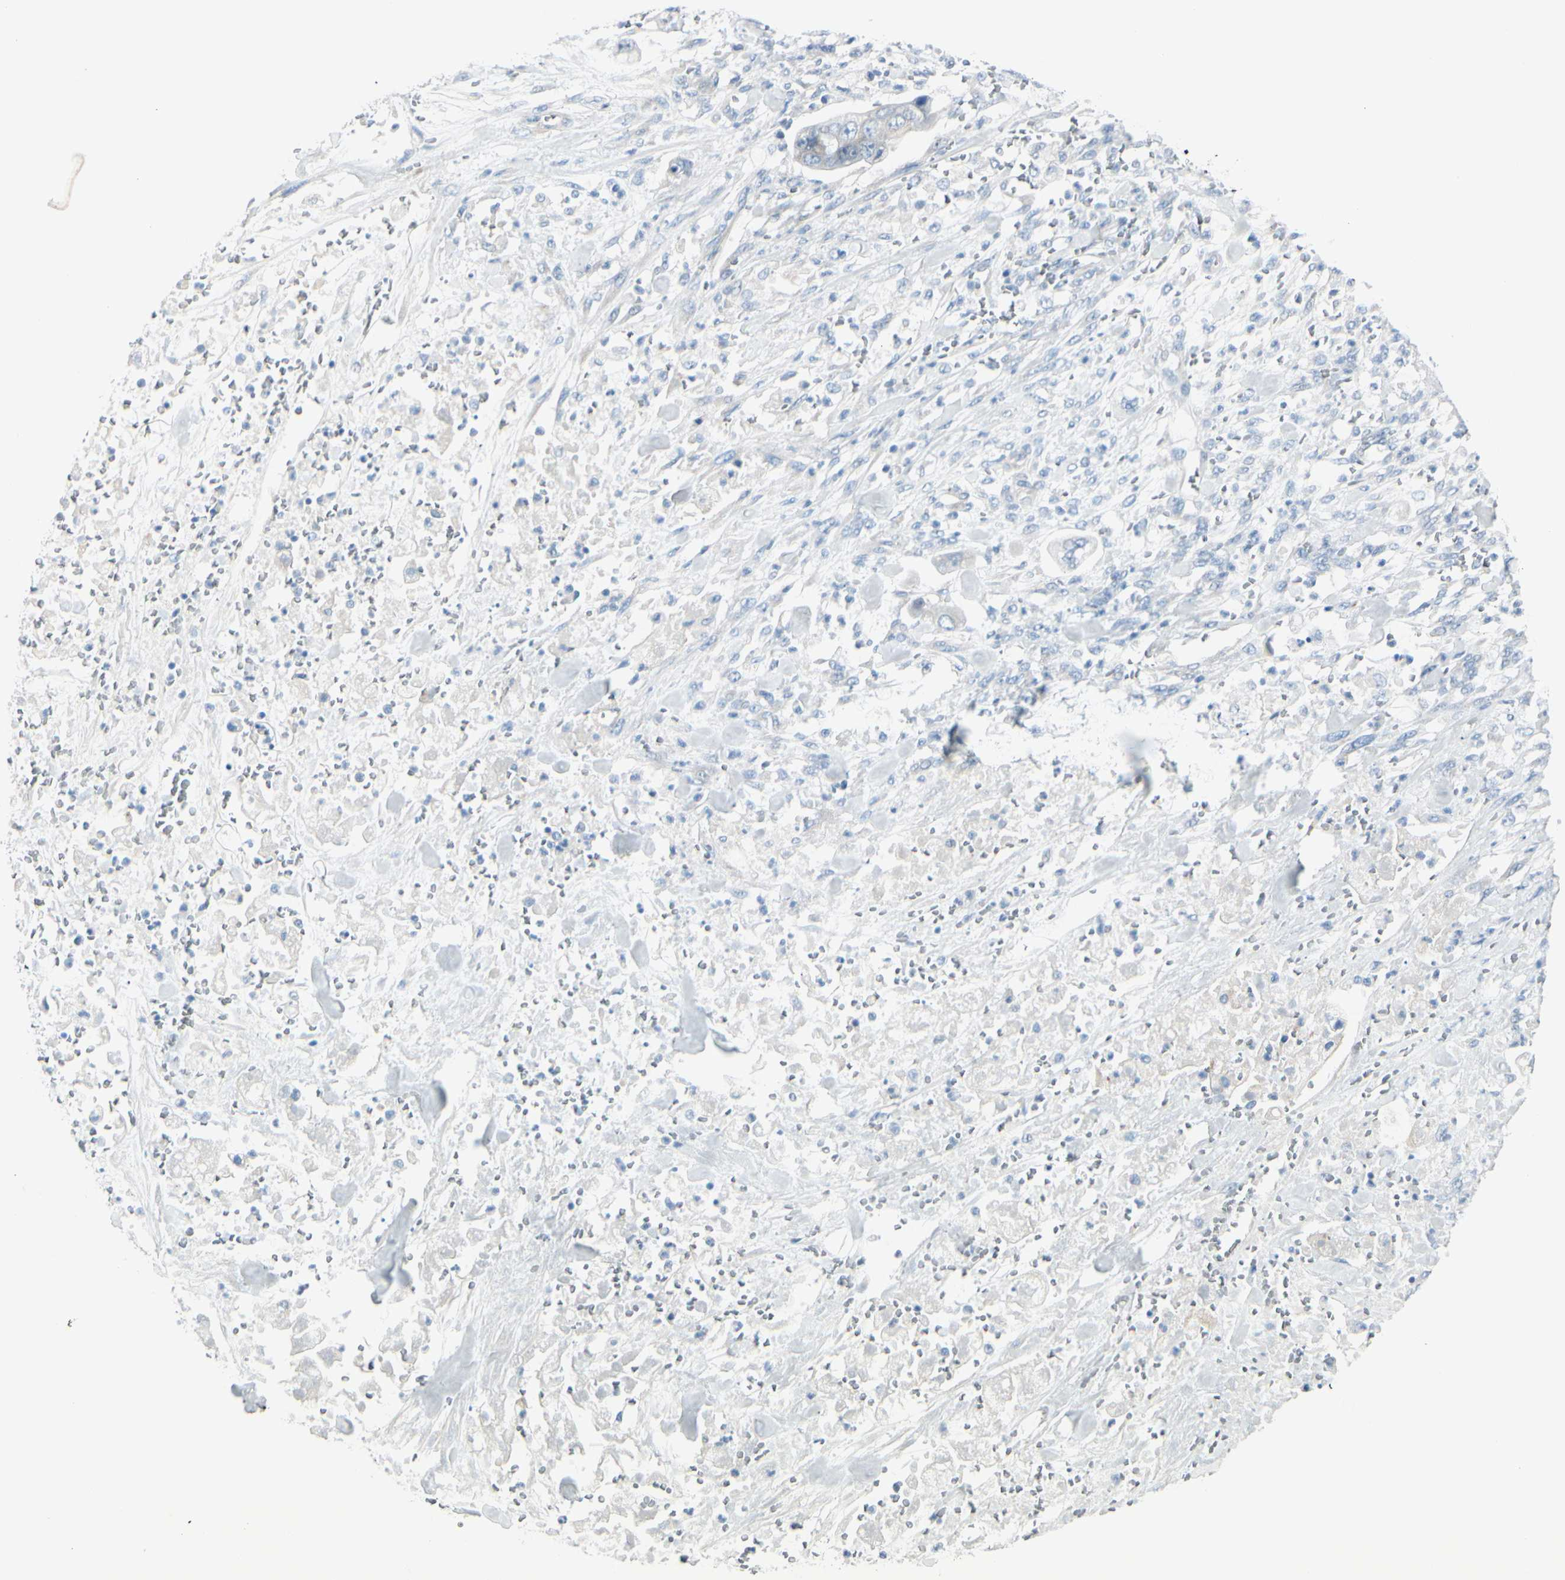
{"staining": {"intensity": "negative", "quantity": "none", "location": "none"}, "tissue": "stomach cancer", "cell_type": "Tumor cells", "image_type": "cancer", "snomed": [{"axis": "morphology", "description": "Adenocarcinoma, NOS"}, {"axis": "topography", "description": "Stomach"}], "caption": "There is no significant staining in tumor cells of stomach cancer.", "gene": "CDHR5", "patient": {"sex": "male", "age": 62}}